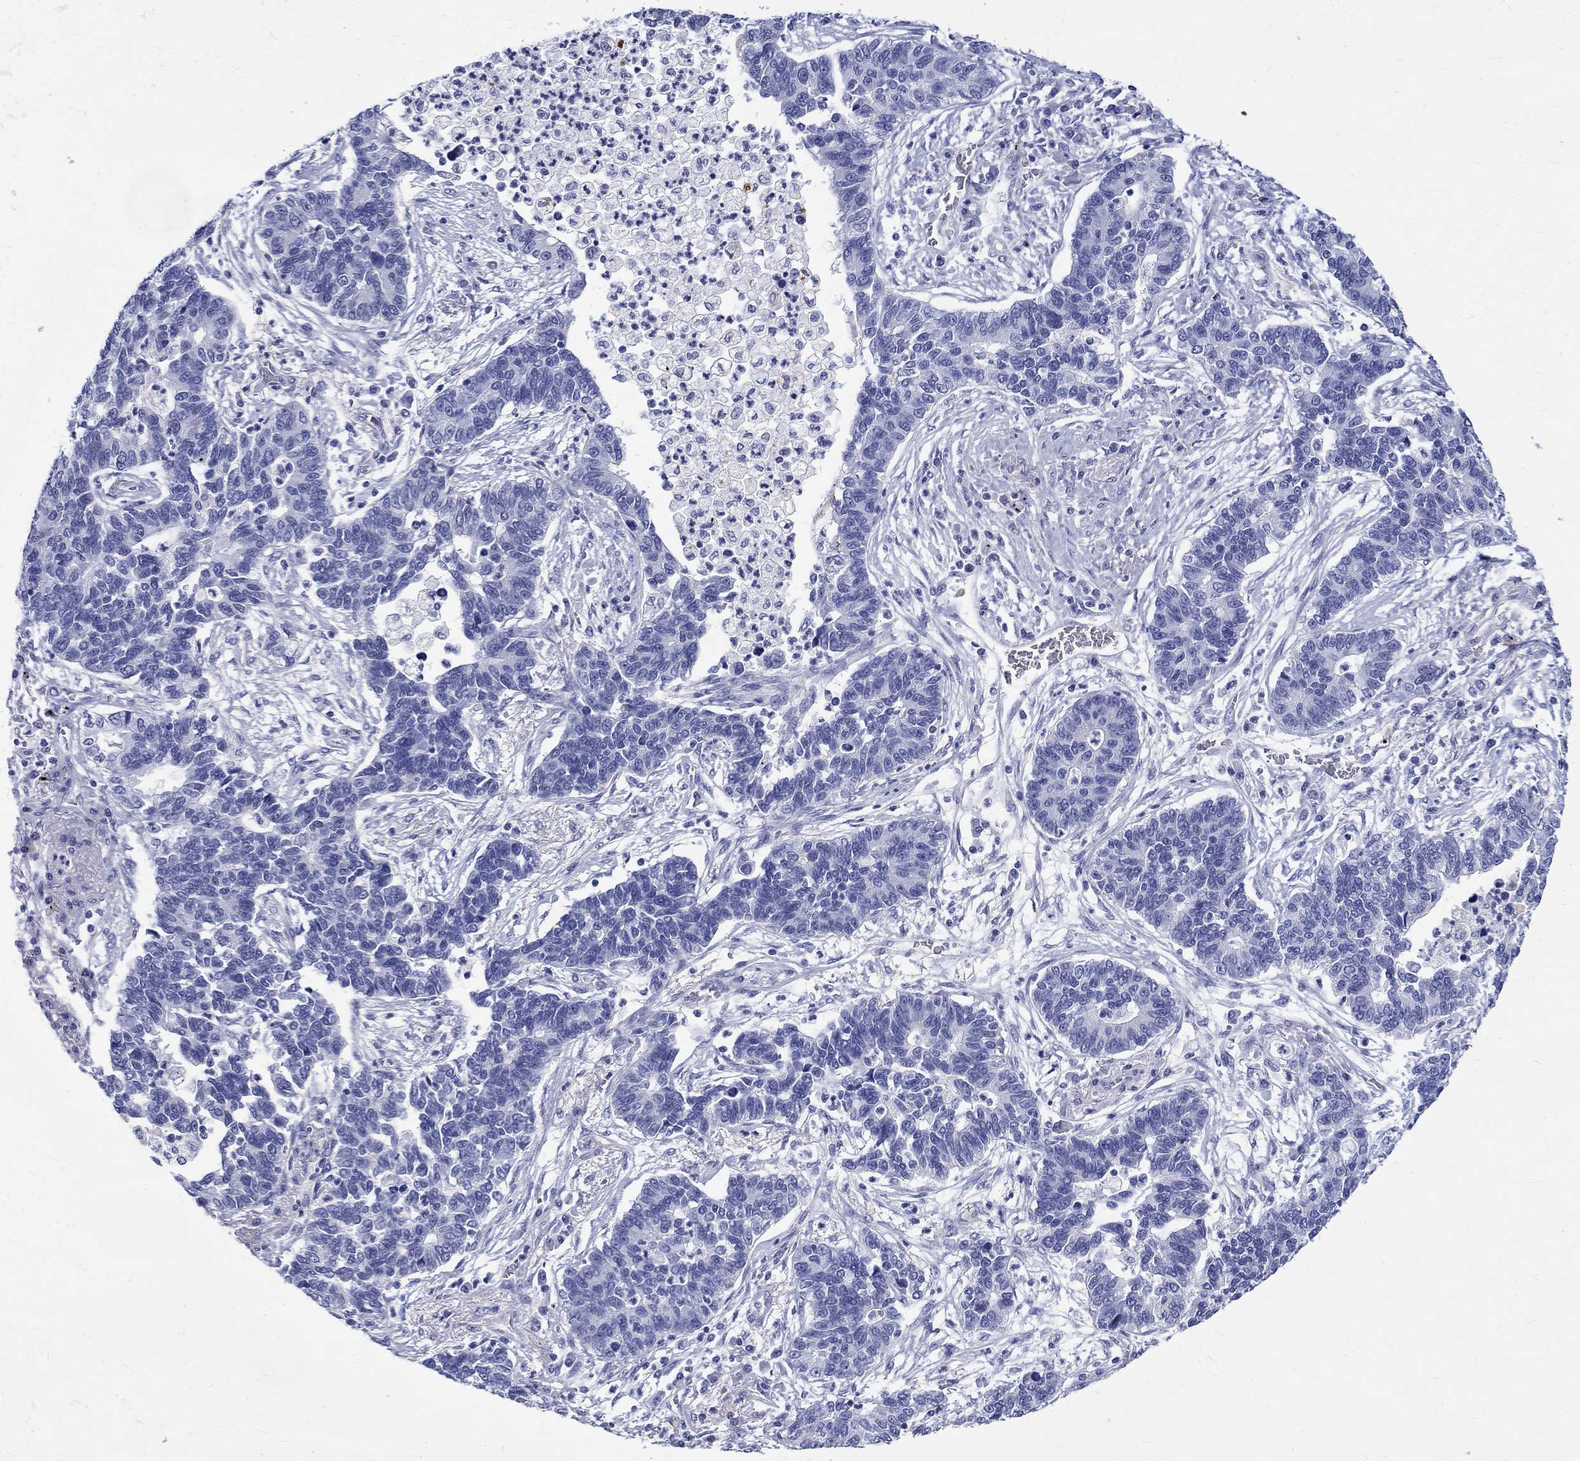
{"staining": {"intensity": "negative", "quantity": "none", "location": "none"}, "tissue": "lung cancer", "cell_type": "Tumor cells", "image_type": "cancer", "snomed": [{"axis": "morphology", "description": "Adenocarcinoma, NOS"}, {"axis": "topography", "description": "Lung"}], "caption": "Tumor cells show no significant protein staining in lung cancer (adenocarcinoma).", "gene": "SH2D7", "patient": {"sex": "female", "age": 57}}